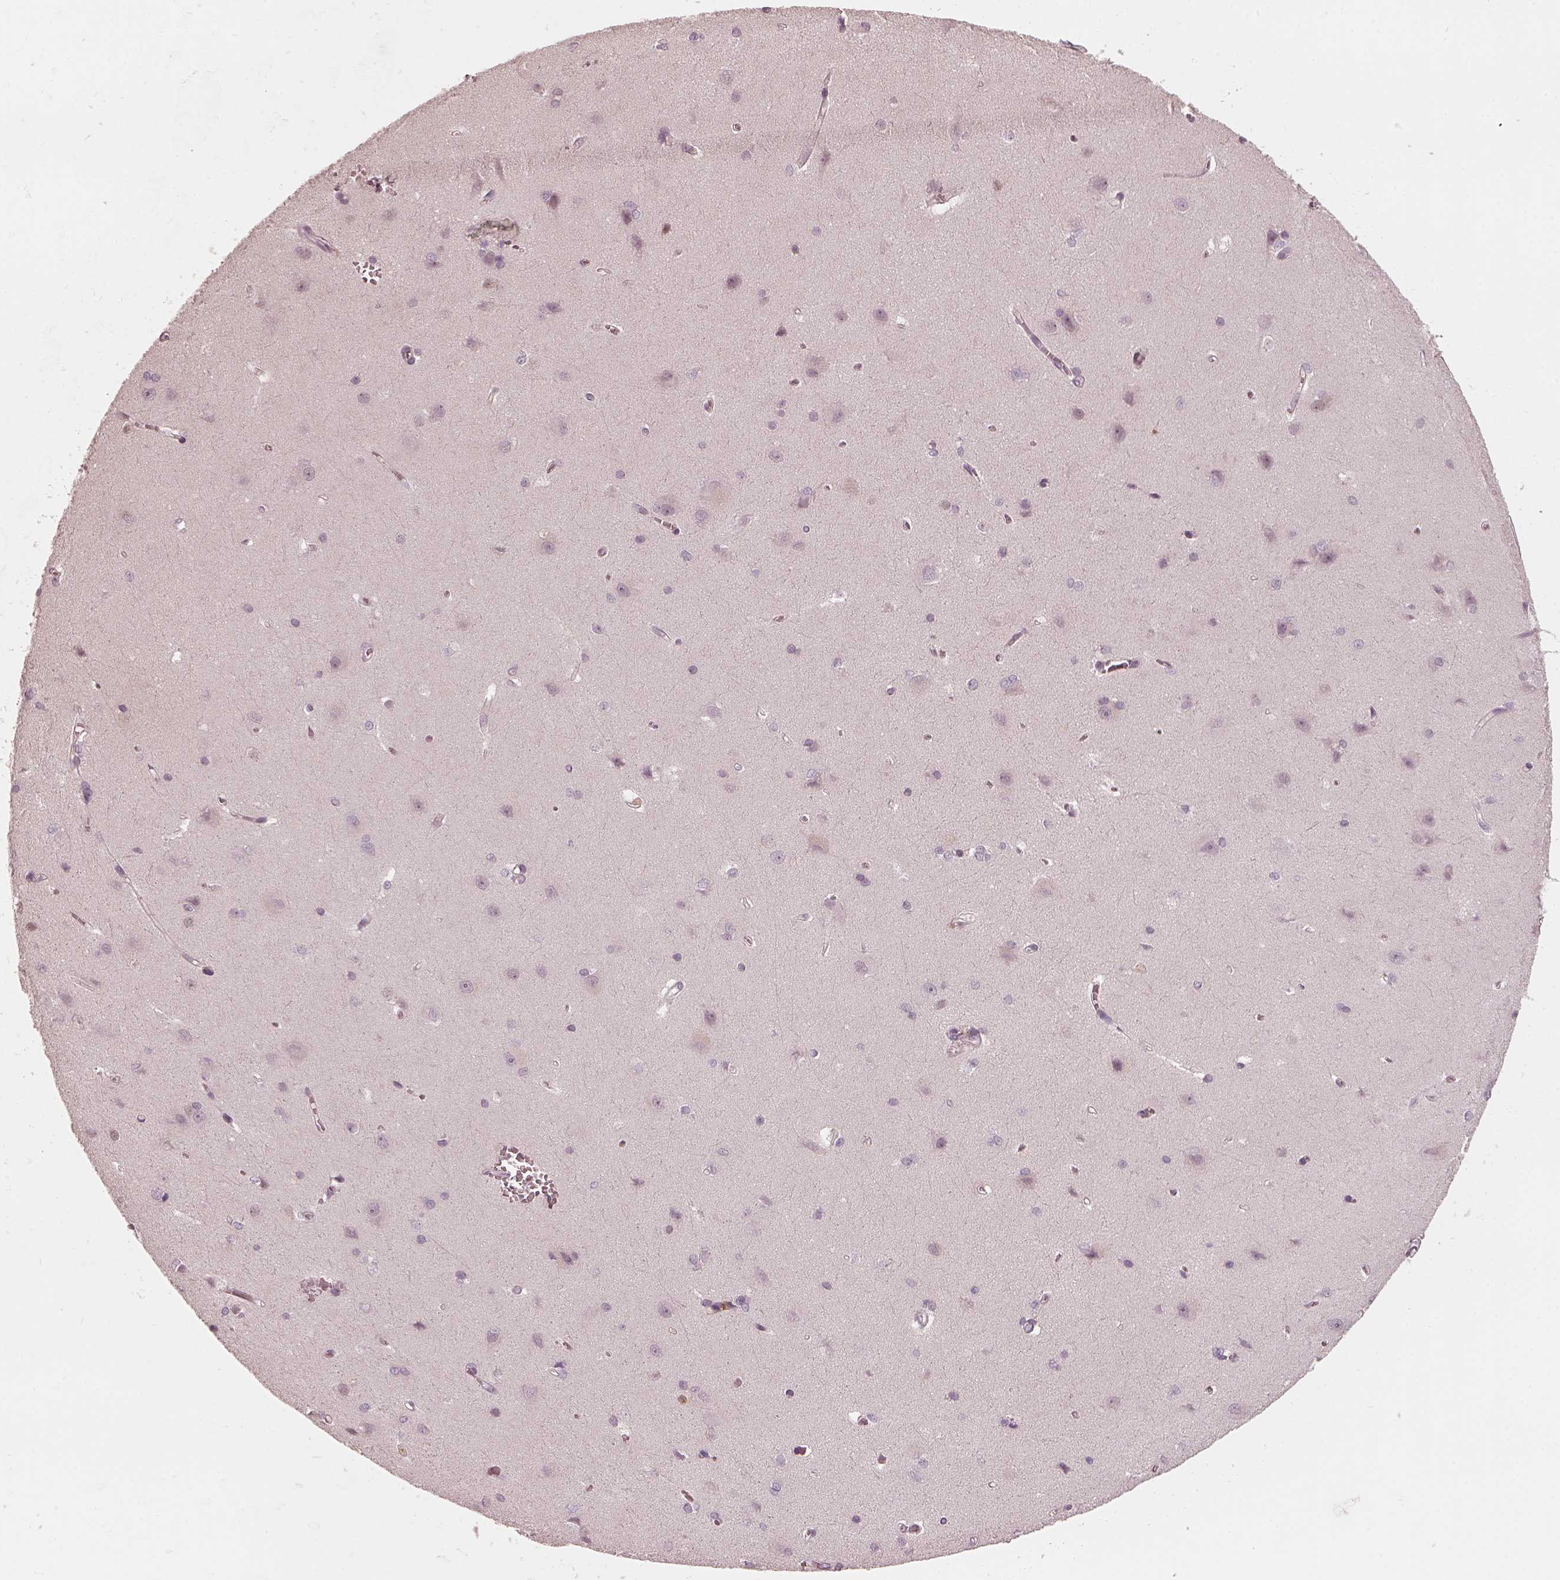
{"staining": {"intensity": "negative", "quantity": "none", "location": "none"}, "tissue": "cerebral cortex", "cell_type": "Endothelial cells", "image_type": "normal", "snomed": [{"axis": "morphology", "description": "Normal tissue, NOS"}, {"axis": "topography", "description": "Cerebral cortex"}], "caption": "Immunohistochemical staining of unremarkable cerebral cortex shows no significant expression in endothelial cells. Brightfield microscopy of immunohistochemistry stained with DAB (brown) and hematoxylin (blue), captured at high magnification.", "gene": "CHIT1", "patient": {"sex": "male", "age": 37}}